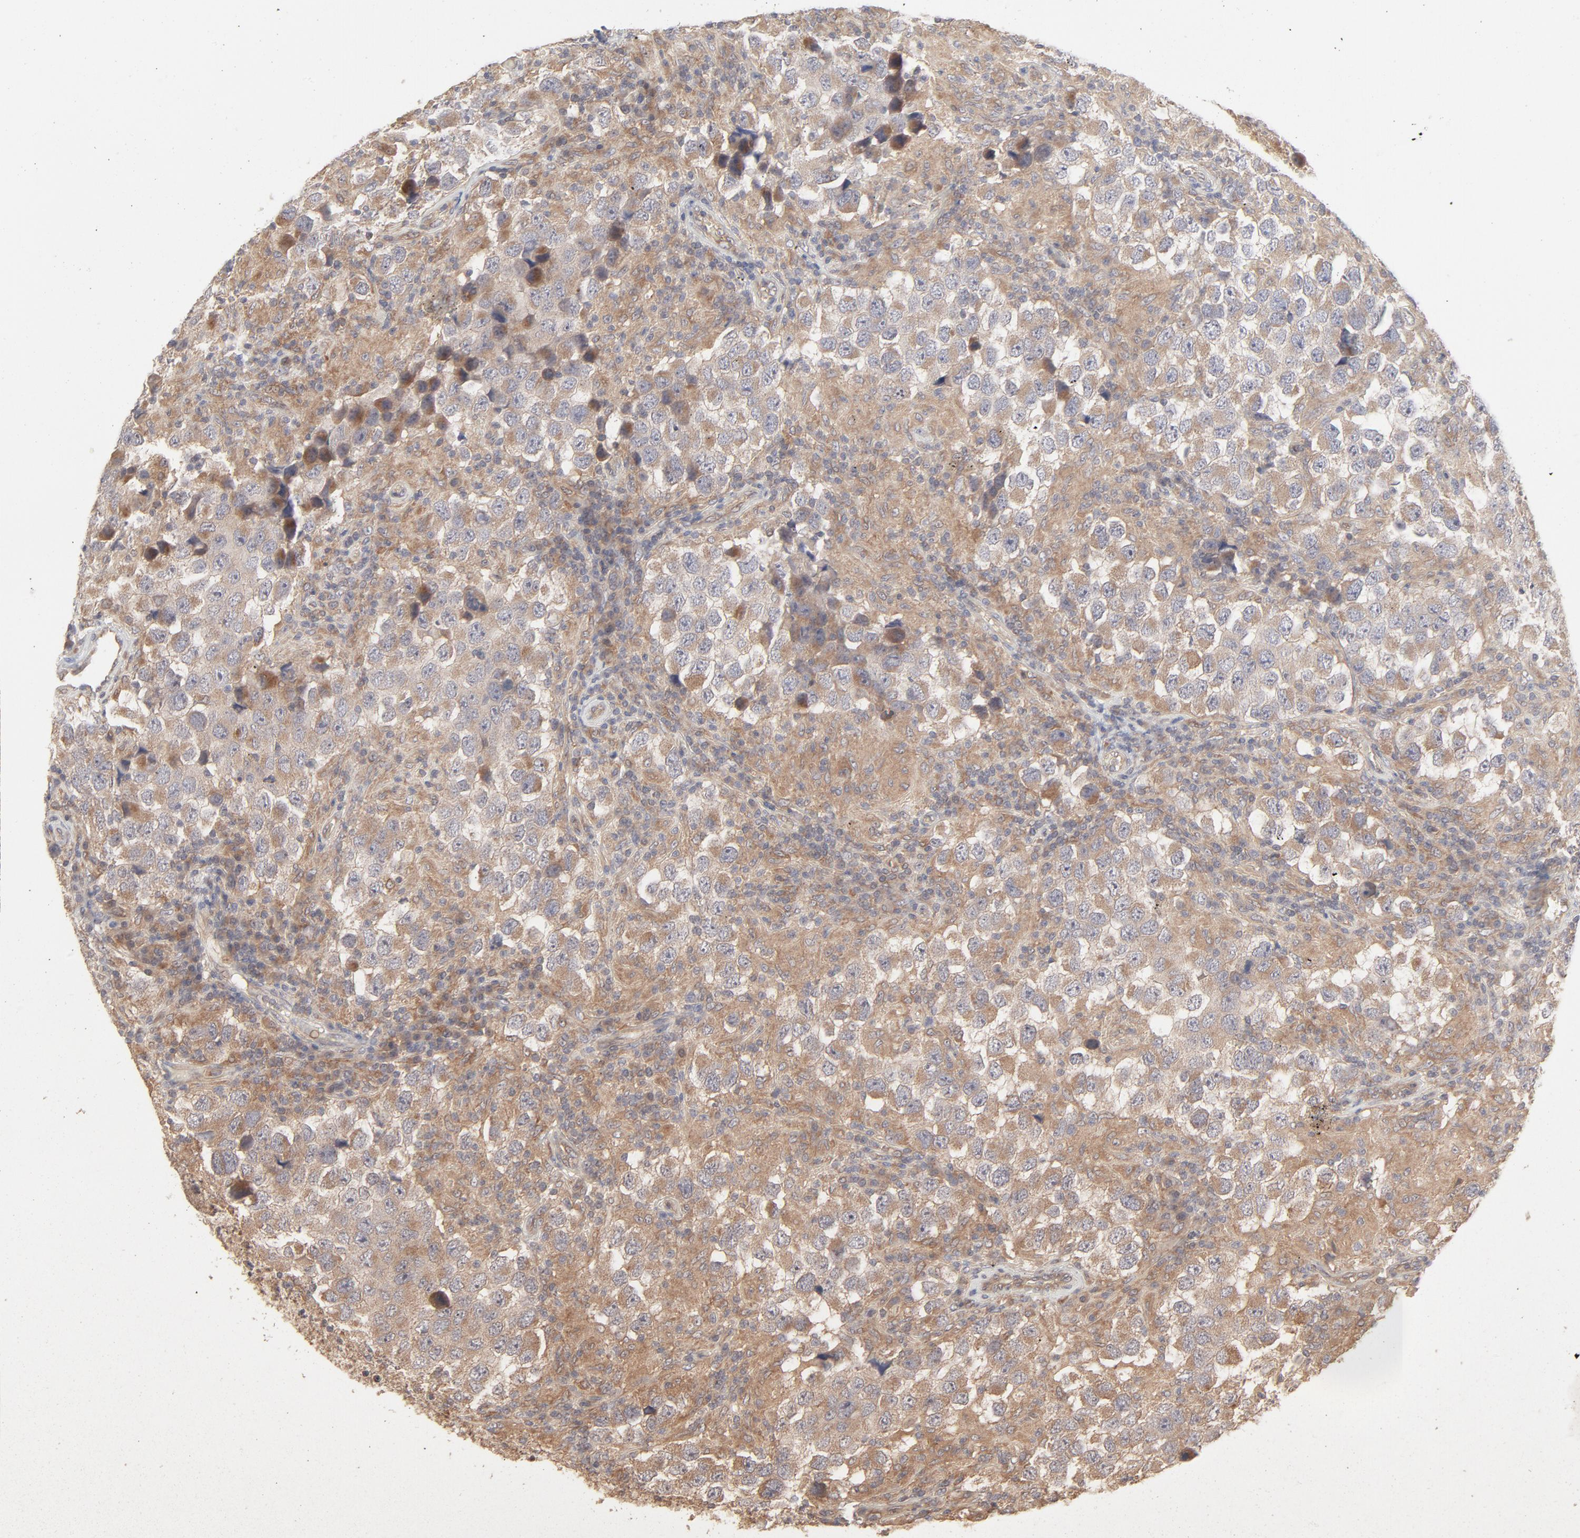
{"staining": {"intensity": "moderate", "quantity": ">75%", "location": "cytoplasmic/membranous"}, "tissue": "testis cancer", "cell_type": "Tumor cells", "image_type": "cancer", "snomed": [{"axis": "morphology", "description": "Carcinoma, Embryonal, NOS"}, {"axis": "topography", "description": "Testis"}], "caption": "This micrograph displays IHC staining of human embryonal carcinoma (testis), with medium moderate cytoplasmic/membranous expression in approximately >75% of tumor cells.", "gene": "RAB5C", "patient": {"sex": "male", "age": 21}}